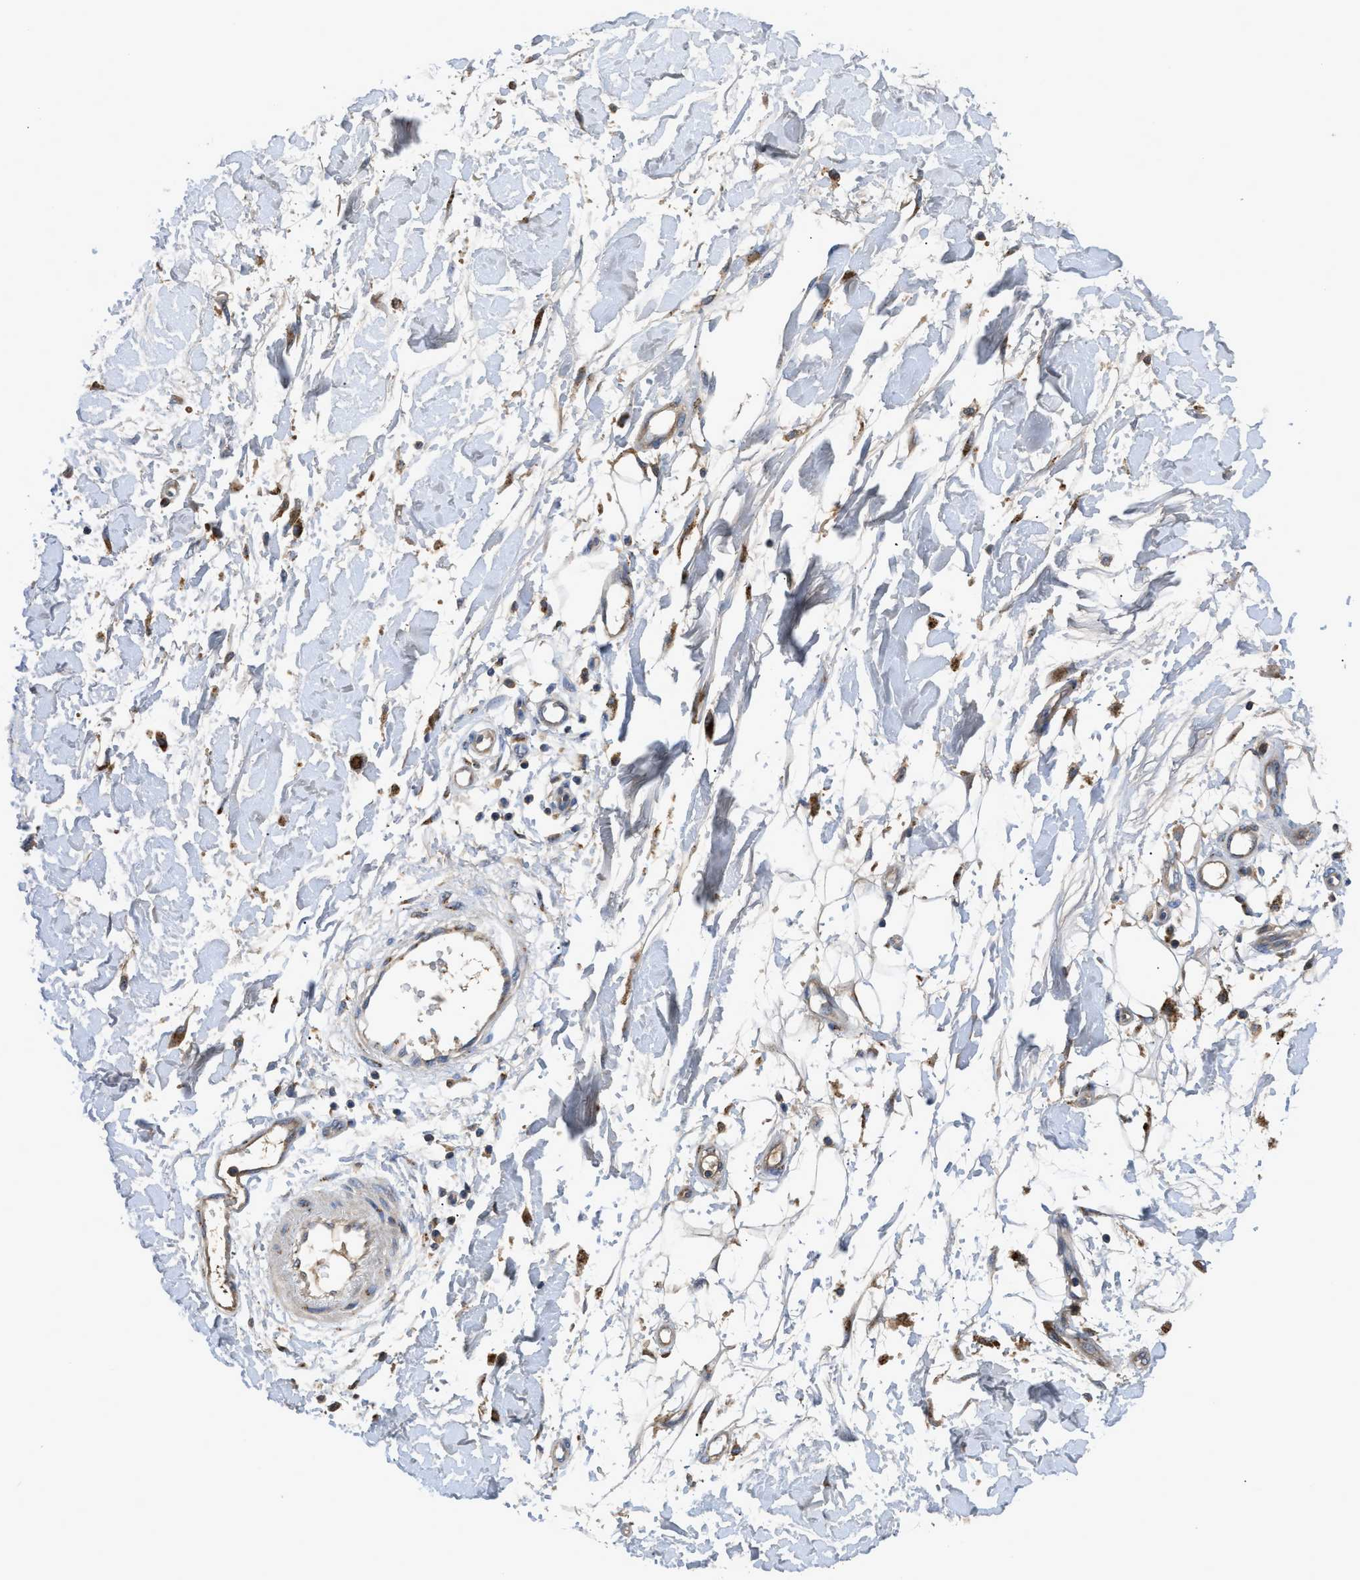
{"staining": {"intensity": "moderate", "quantity": "<25%", "location": "cytoplasmic/membranous"}, "tissue": "adipose tissue", "cell_type": "Adipocytes", "image_type": "normal", "snomed": [{"axis": "morphology", "description": "Normal tissue, NOS"}, {"axis": "morphology", "description": "Squamous cell carcinoma, NOS"}, {"axis": "topography", "description": "Skin"}, {"axis": "topography", "description": "Peripheral nerve tissue"}], "caption": "Adipose tissue was stained to show a protein in brown. There is low levels of moderate cytoplasmic/membranous expression in approximately <25% of adipocytes. The staining is performed using DAB (3,3'-diaminobenzidine) brown chromogen to label protein expression. The nuclei are counter-stained blue using hematoxylin.", "gene": "SIK2", "patient": {"sex": "male", "age": 83}}